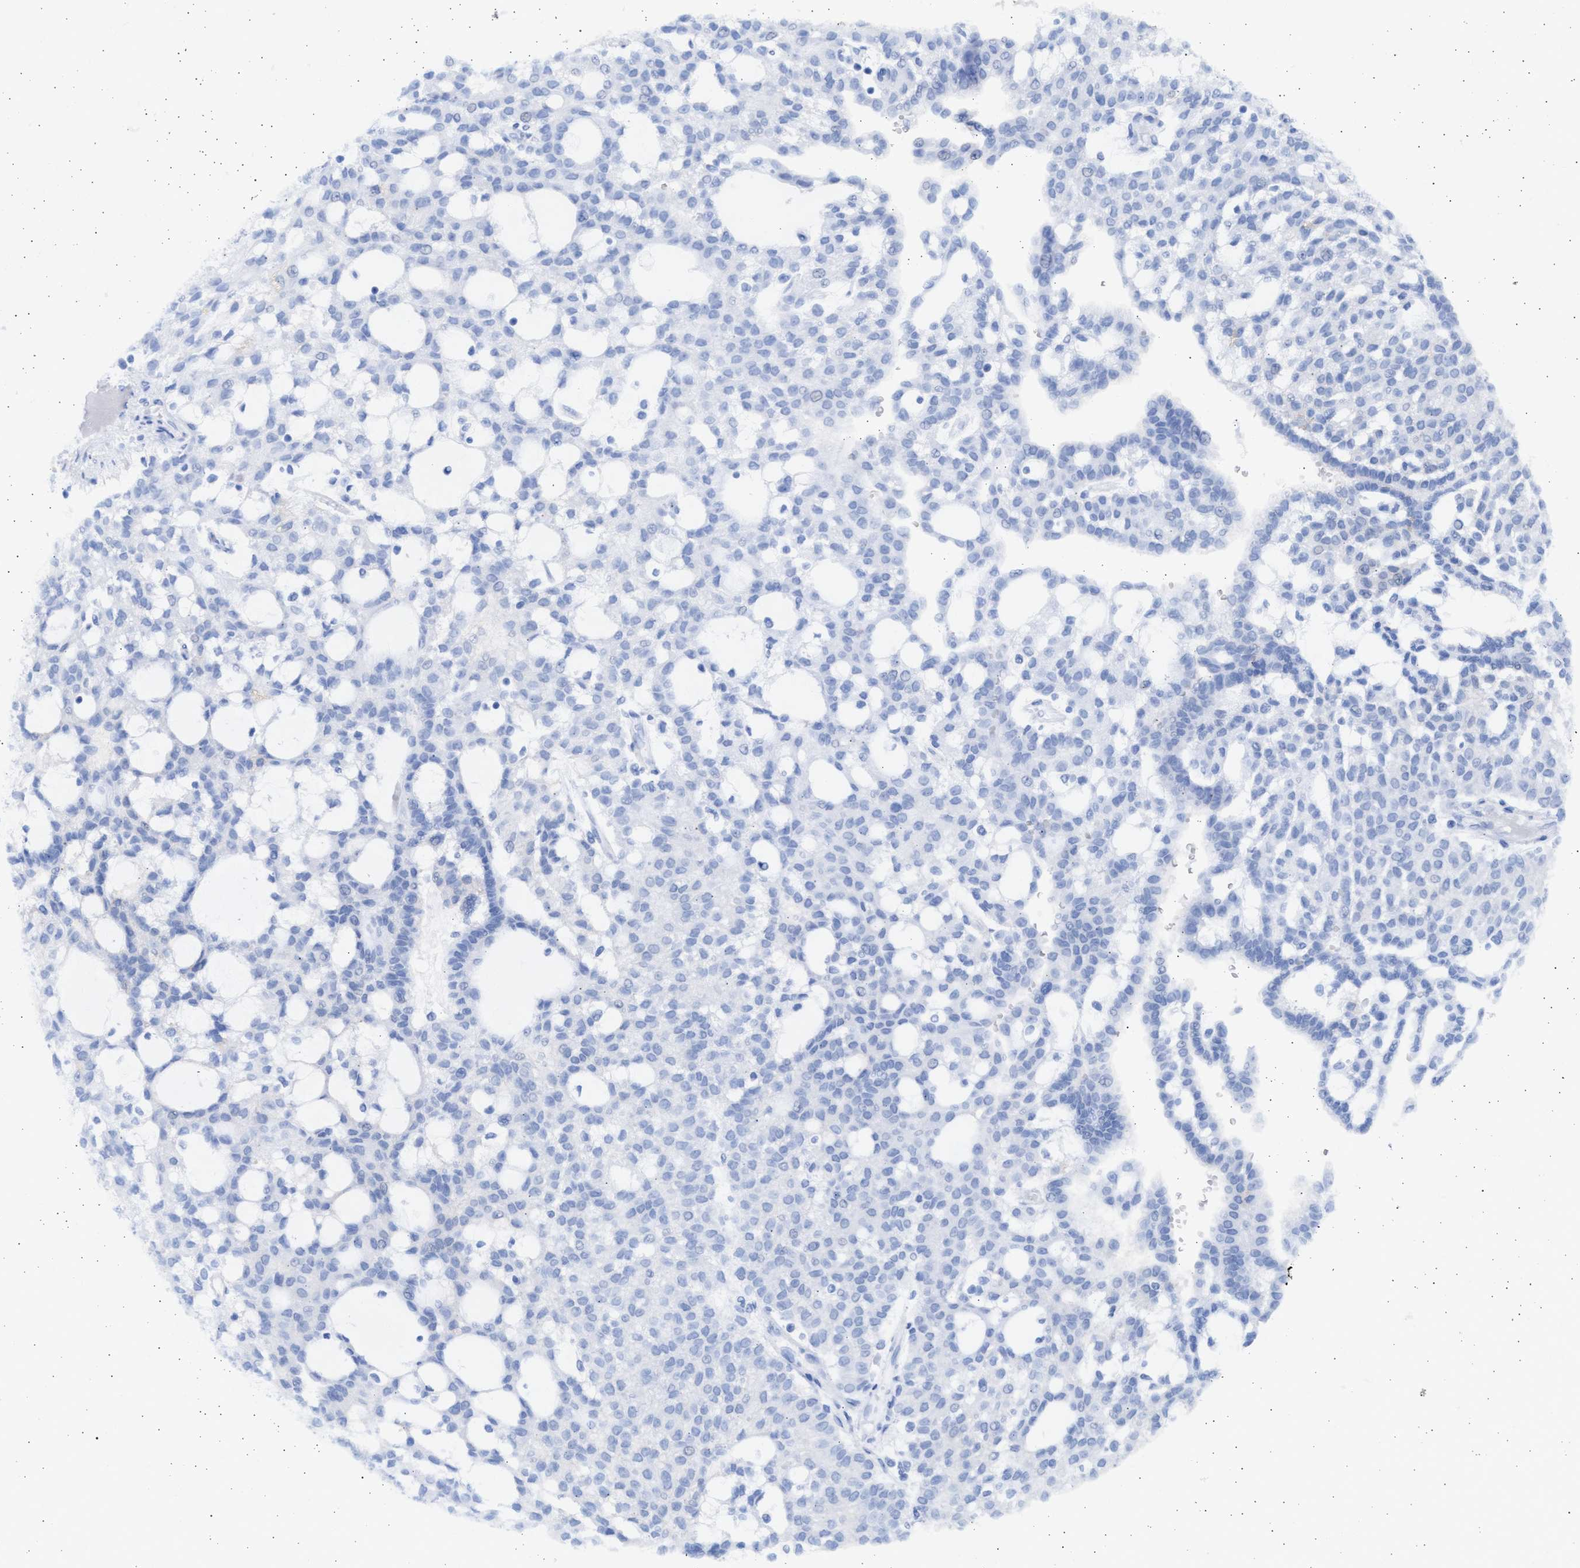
{"staining": {"intensity": "negative", "quantity": "none", "location": "none"}, "tissue": "renal cancer", "cell_type": "Tumor cells", "image_type": "cancer", "snomed": [{"axis": "morphology", "description": "Adenocarcinoma, NOS"}, {"axis": "topography", "description": "Kidney"}], "caption": "An immunohistochemistry micrograph of renal cancer (adenocarcinoma) is shown. There is no staining in tumor cells of renal cancer (adenocarcinoma).", "gene": "ALDOC", "patient": {"sex": "male", "age": 63}}